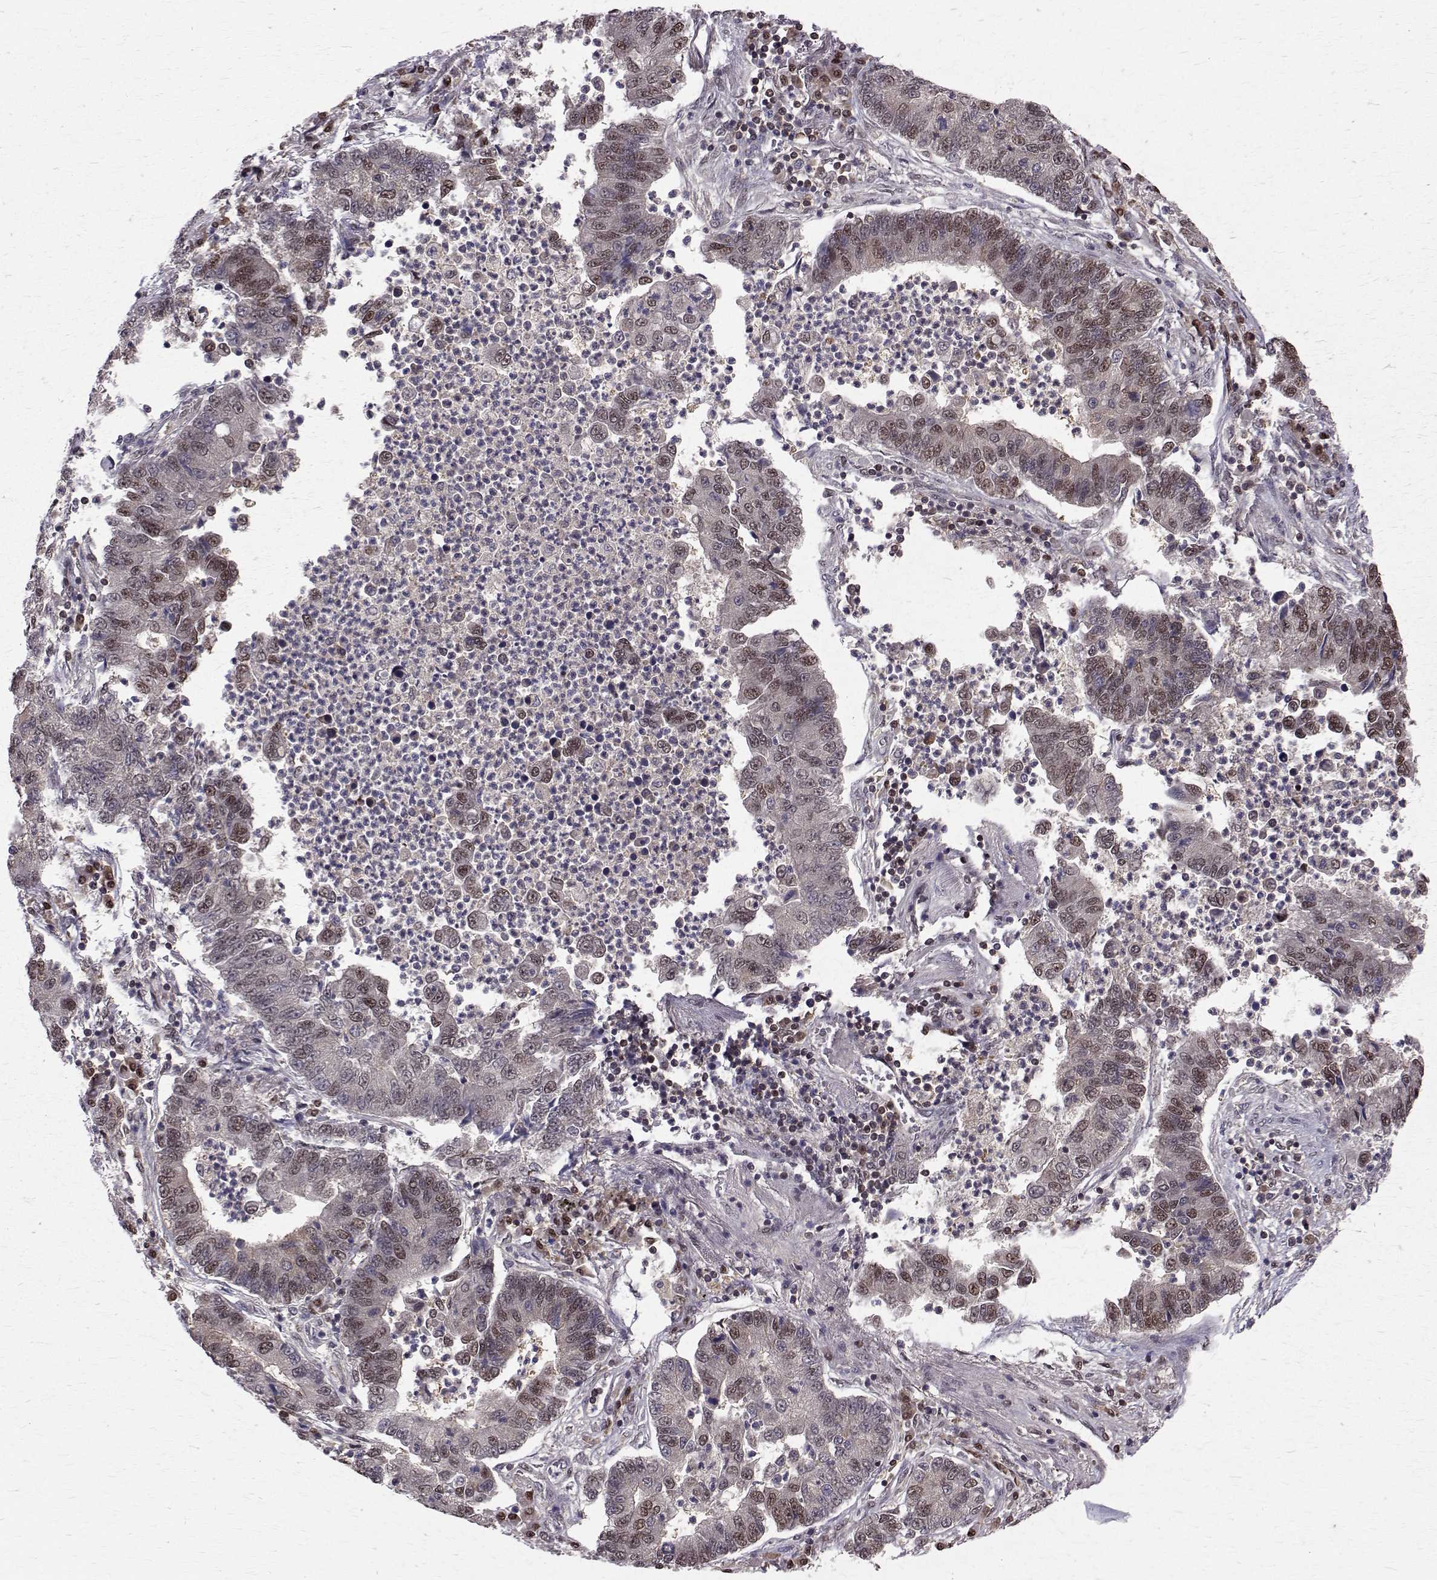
{"staining": {"intensity": "weak", "quantity": "25%-75%", "location": "nuclear"}, "tissue": "lung cancer", "cell_type": "Tumor cells", "image_type": "cancer", "snomed": [{"axis": "morphology", "description": "Adenocarcinoma, NOS"}, {"axis": "topography", "description": "Lung"}], "caption": "Protein staining displays weak nuclear expression in approximately 25%-75% of tumor cells in lung cancer (adenocarcinoma).", "gene": "NIF3L1", "patient": {"sex": "female", "age": 57}}